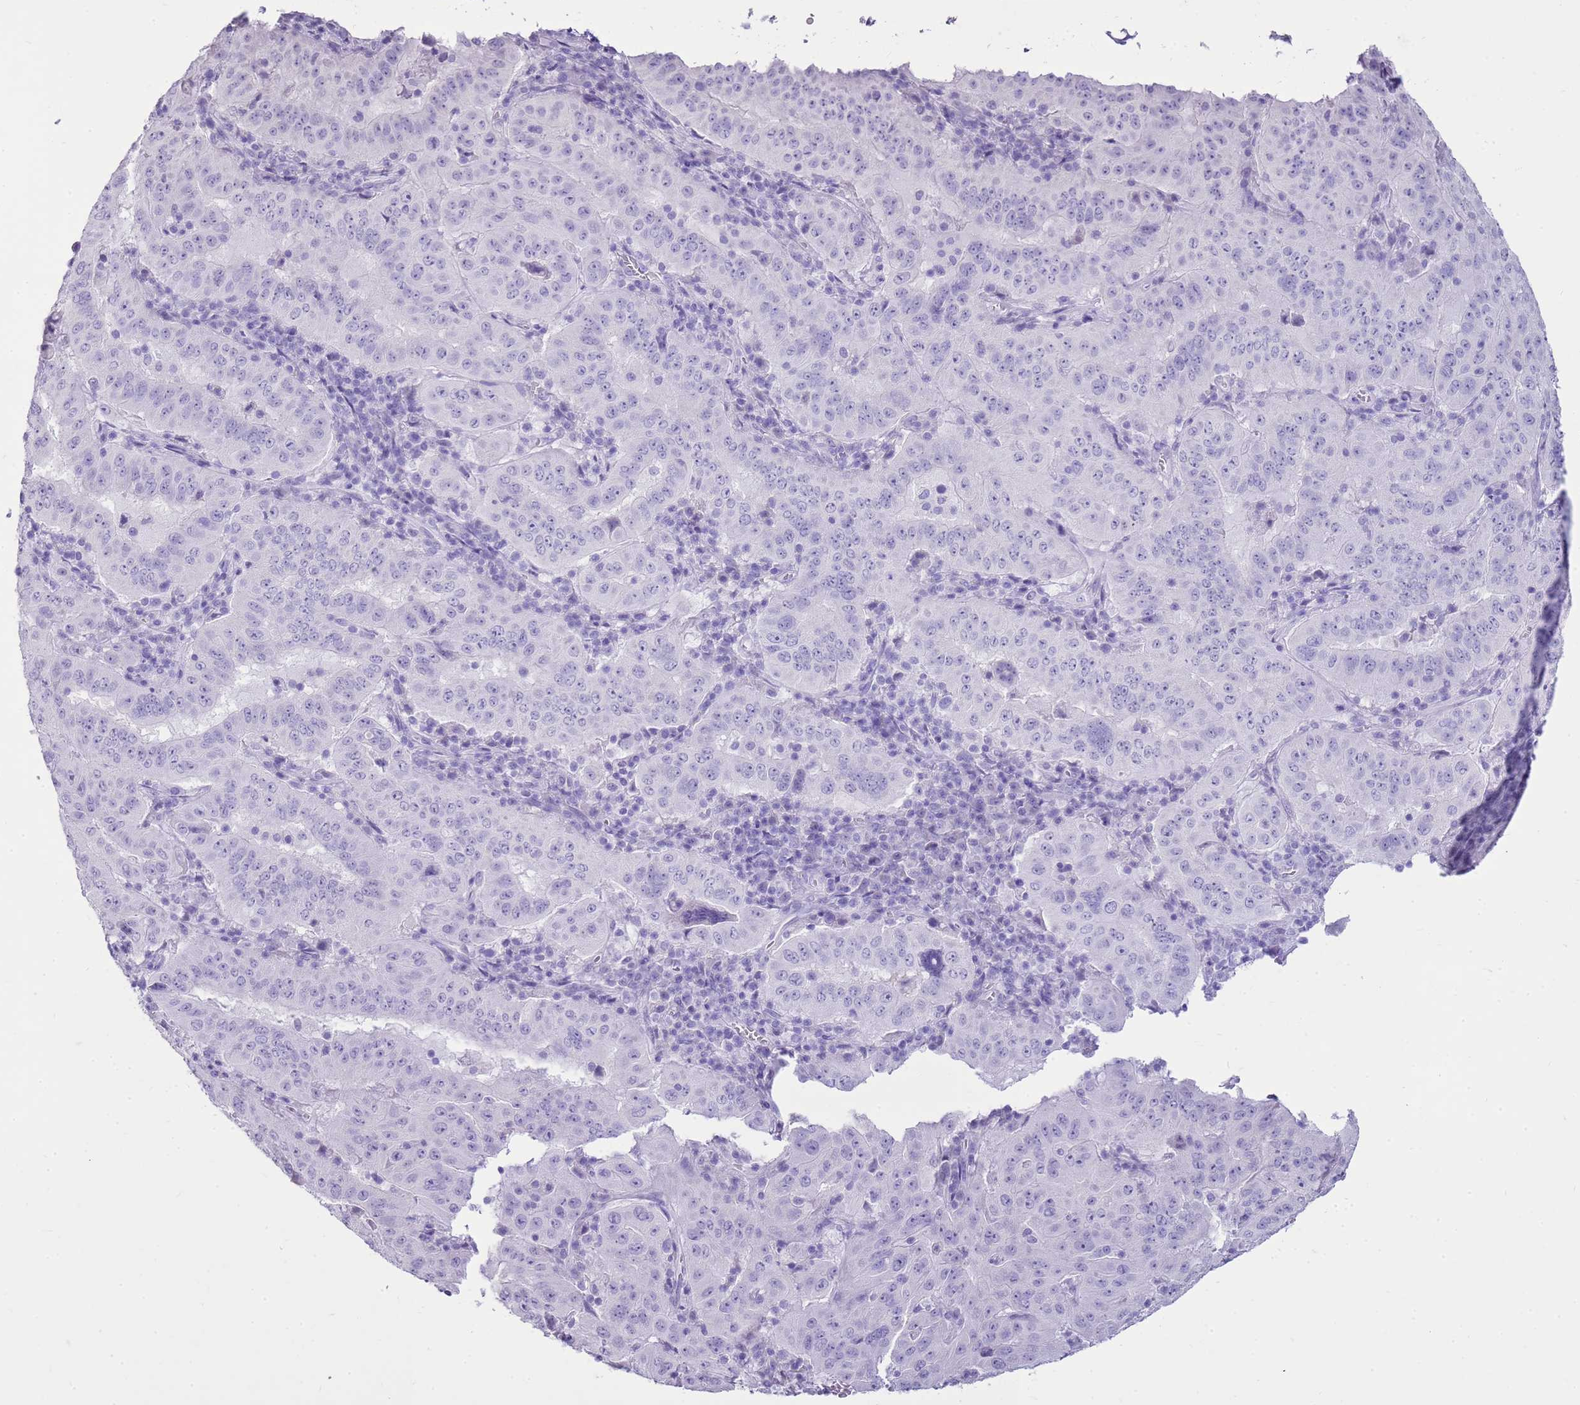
{"staining": {"intensity": "negative", "quantity": "none", "location": "none"}, "tissue": "pancreatic cancer", "cell_type": "Tumor cells", "image_type": "cancer", "snomed": [{"axis": "morphology", "description": "Adenocarcinoma, NOS"}, {"axis": "topography", "description": "Pancreas"}], "caption": "Immunohistochemistry (IHC) image of human pancreatic cancer stained for a protein (brown), which demonstrates no positivity in tumor cells.", "gene": "CA8", "patient": {"sex": "male", "age": 63}}